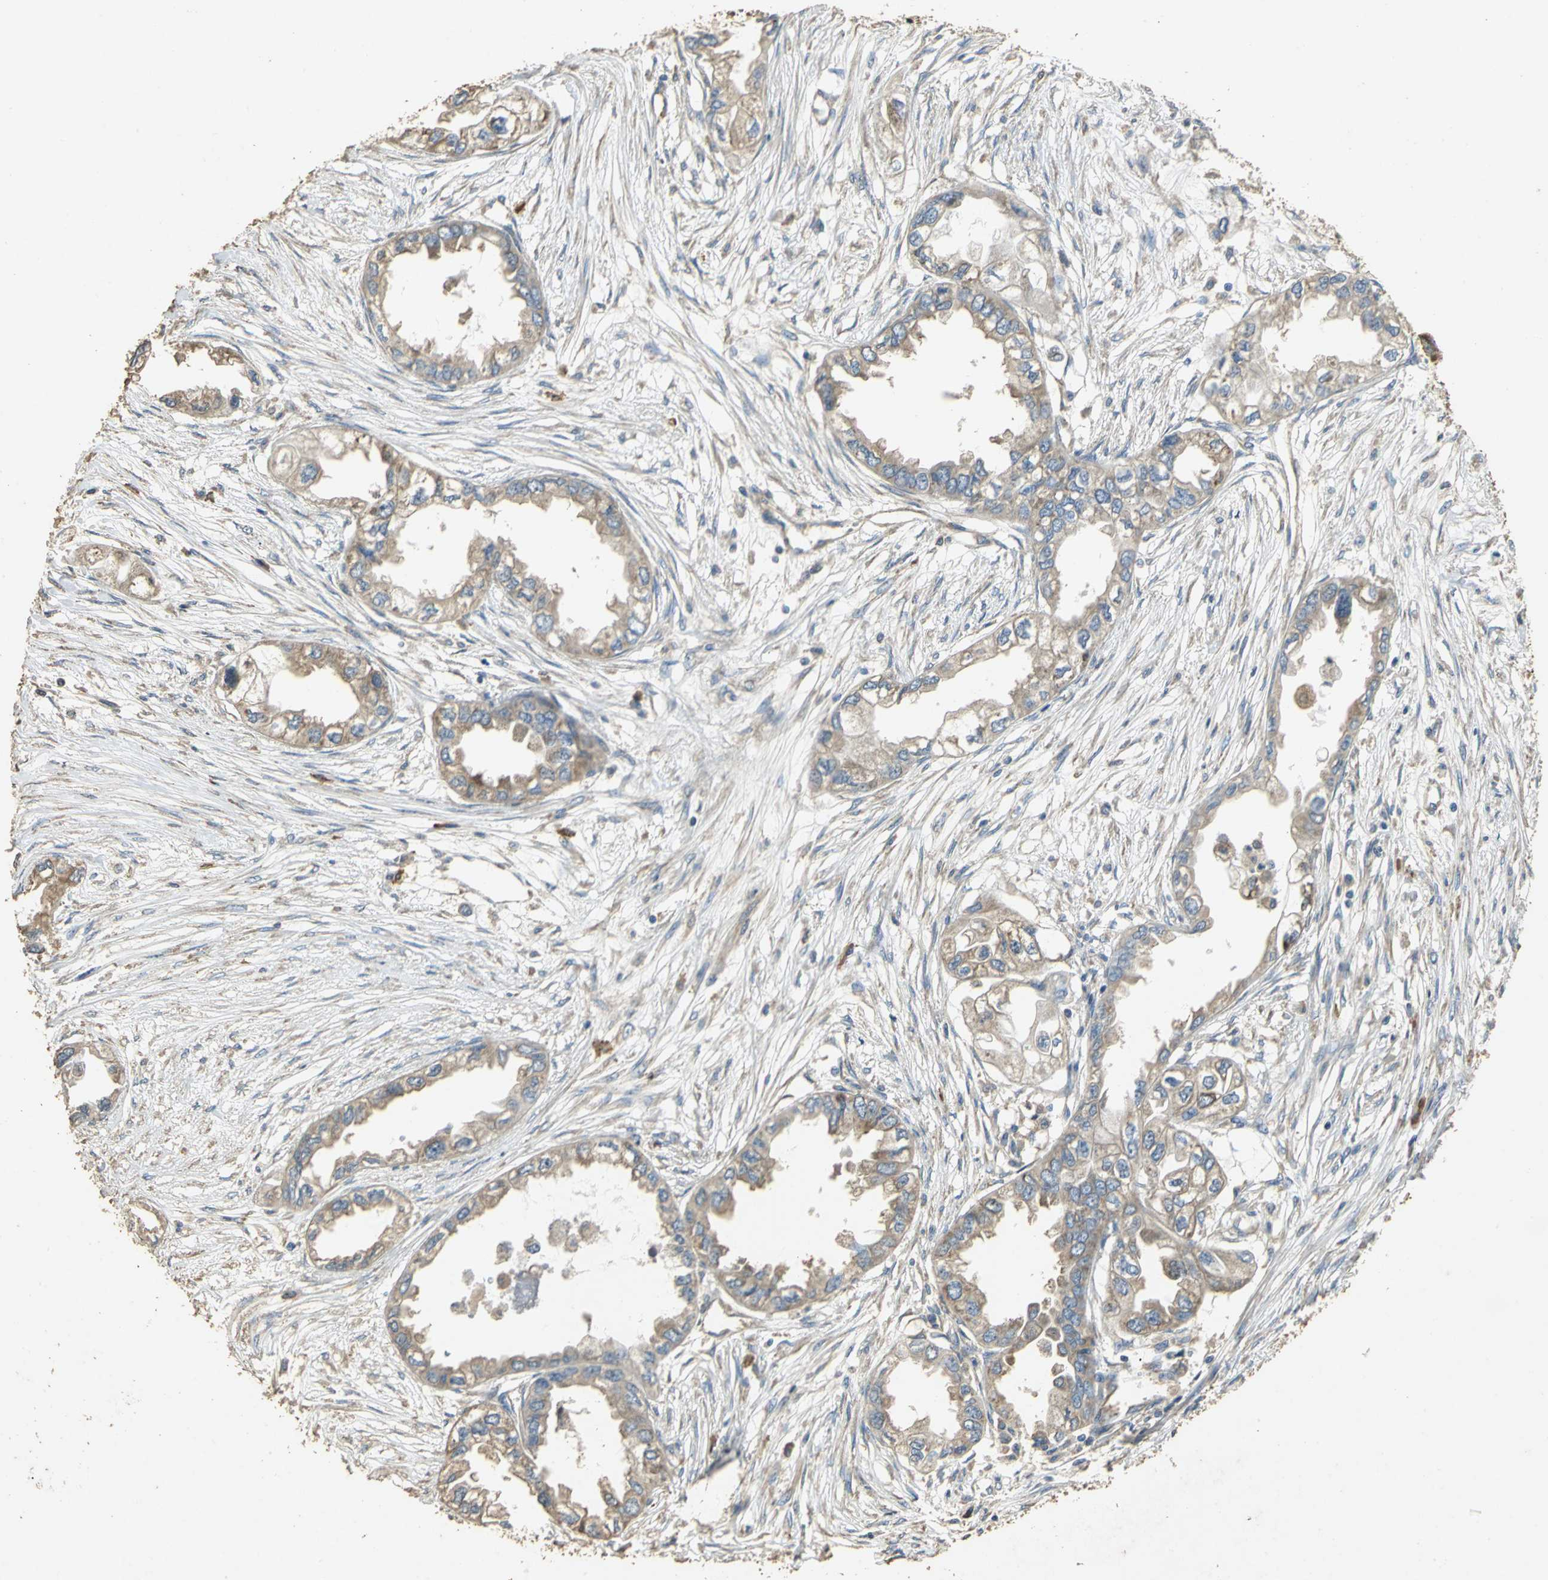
{"staining": {"intensity": "weak", "quantity": ">75%", "location": "cytoplasmic/membranous"}, "tissue": "endometrial cancer", "cell_type": "Tumor cells", "image_type": "cancer", "snomed": [{"axis": "morphology", "description": "Adenocarcinoma, NOS"}, {"axis": "topography", "description": "Endometrium"}], "caption": "Weak cytoplasmic/membranous protein staining is seen in about >75% of tumor cells in endometrial adenocarcinoma.", "gene": "ACSL4", "patient": {"sex": "female", "age": 67}}